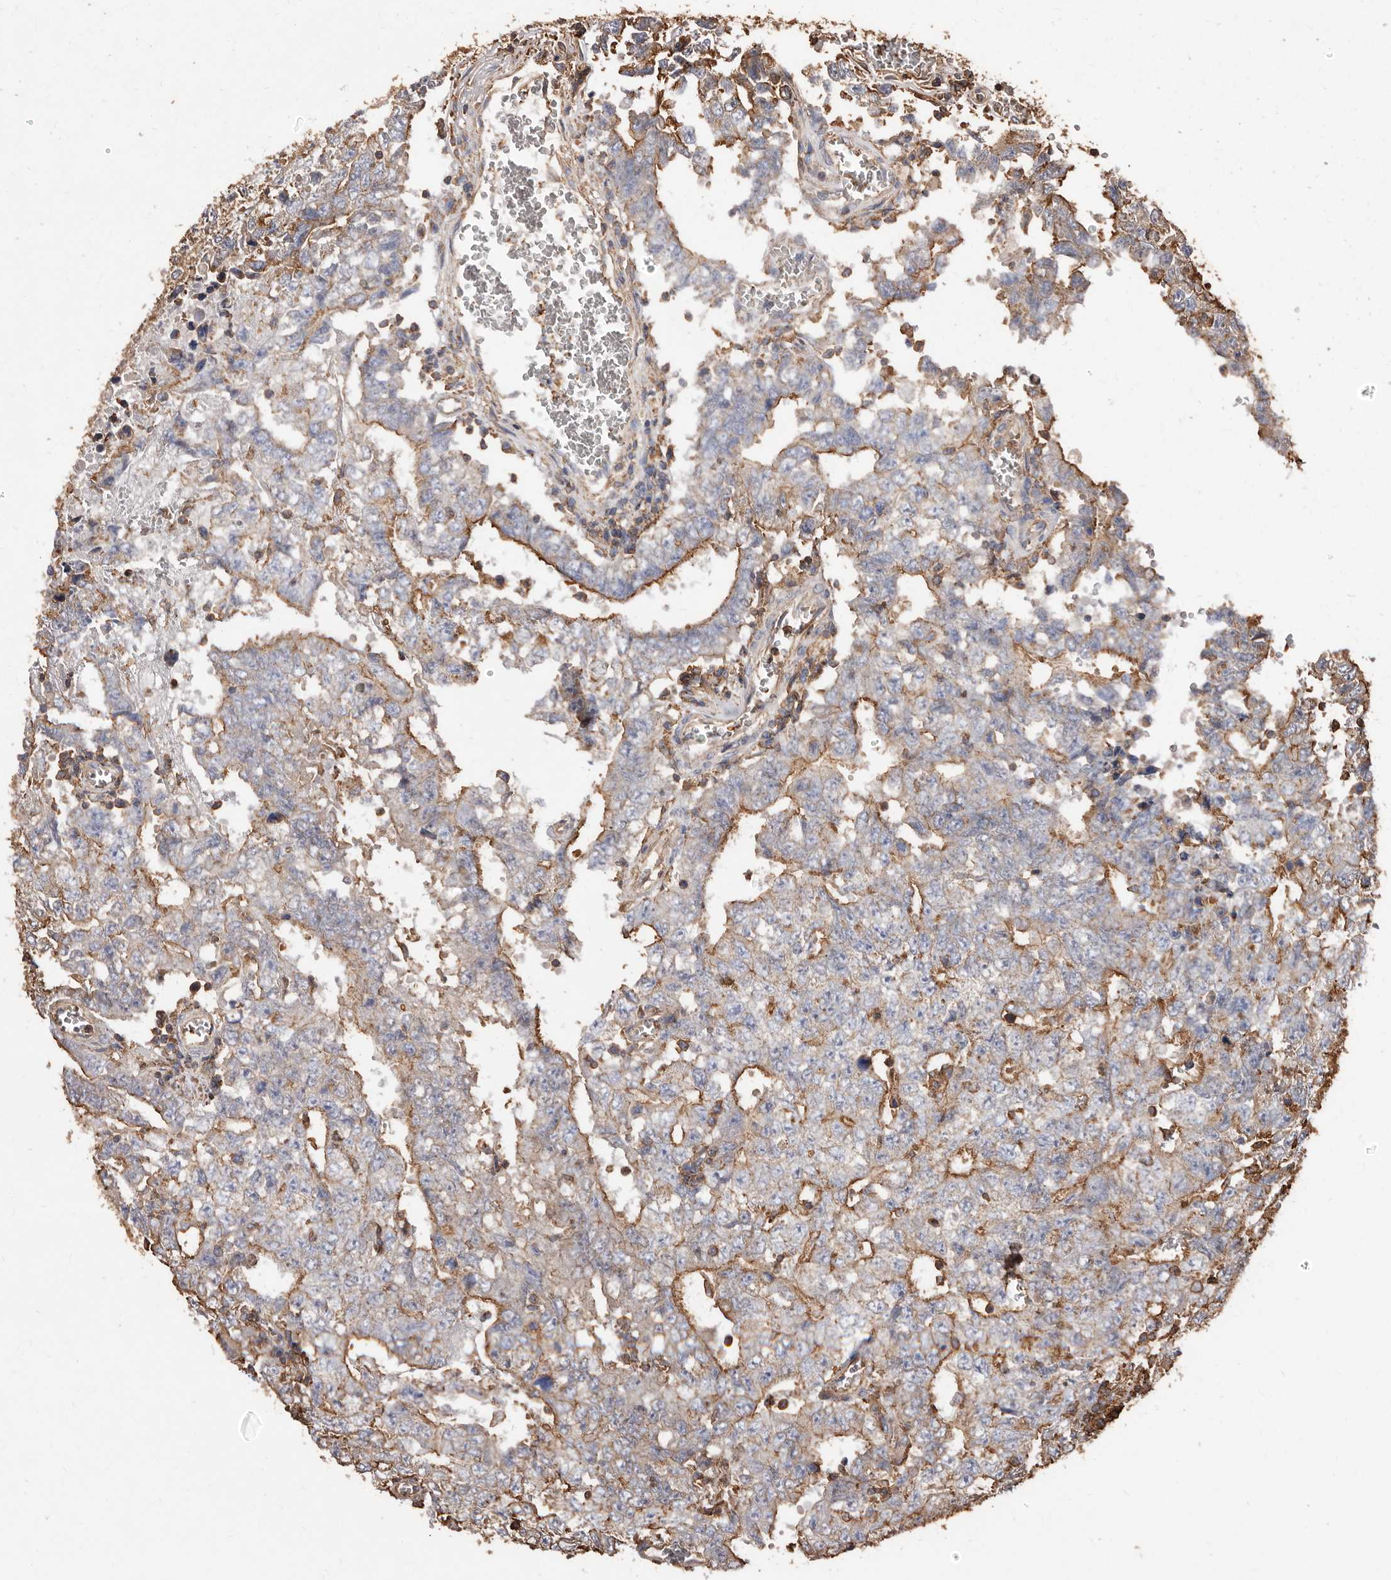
{"staining": {"intensity": "moderate", "quantity": "25%-75%", "location": "cytoplasmic/membranous"}, "tissue": "testis cancer", "cell_type": "Tumor cells", "image_type": "cancer", "snomed": [{"axis": "morphology", "description": "Carcinoma, Embryonal, NOS"}, {"axis": "topography", "description": "Testis"}], "caption": "A brown stain highlights moderate cytoplasmic/membranous positivity of a protein in testis cancer (embryonal carcinoma) tumor cells.", "gene": "COQ8B", "patient": {"sex": "male", "age": 26}}